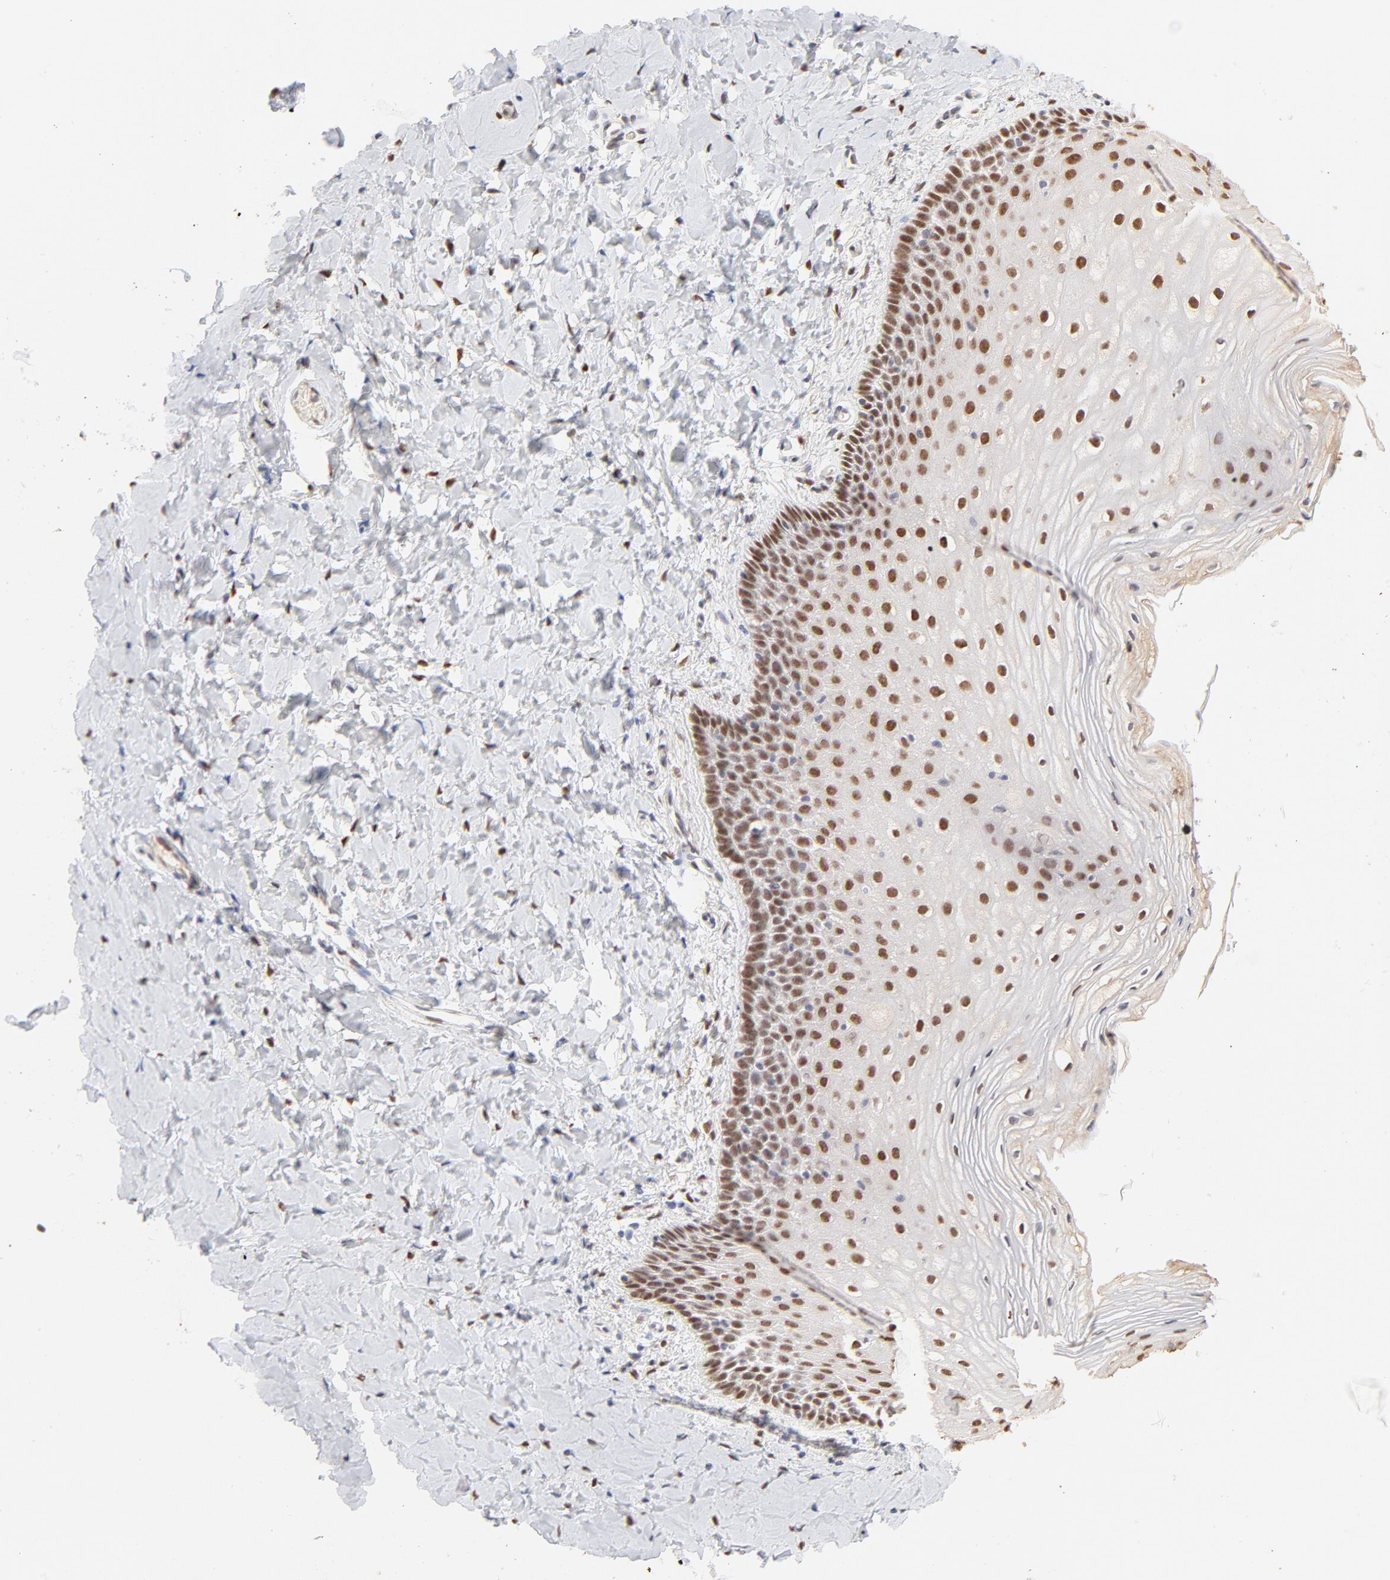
{"staining": {"intensity": "moderate", "quantity": "25%-75%", "location": "nuclear"}, "tissue": "vagina", "cell_type": "Squamous epithelial cells", "image_type": "normal", "snomed": [{"axis": "morphology", "description": "Normal tissue, NOS"}, {"axis": "topography", "description": "Vagina"}], "caption": "This is a histology image of IHC staining of benign vagina, which shows moderate positivity in the nuclear of squamous epithelial cells.", "gene": "PBX1", "patient": {"sex": "female", "age": 55}}